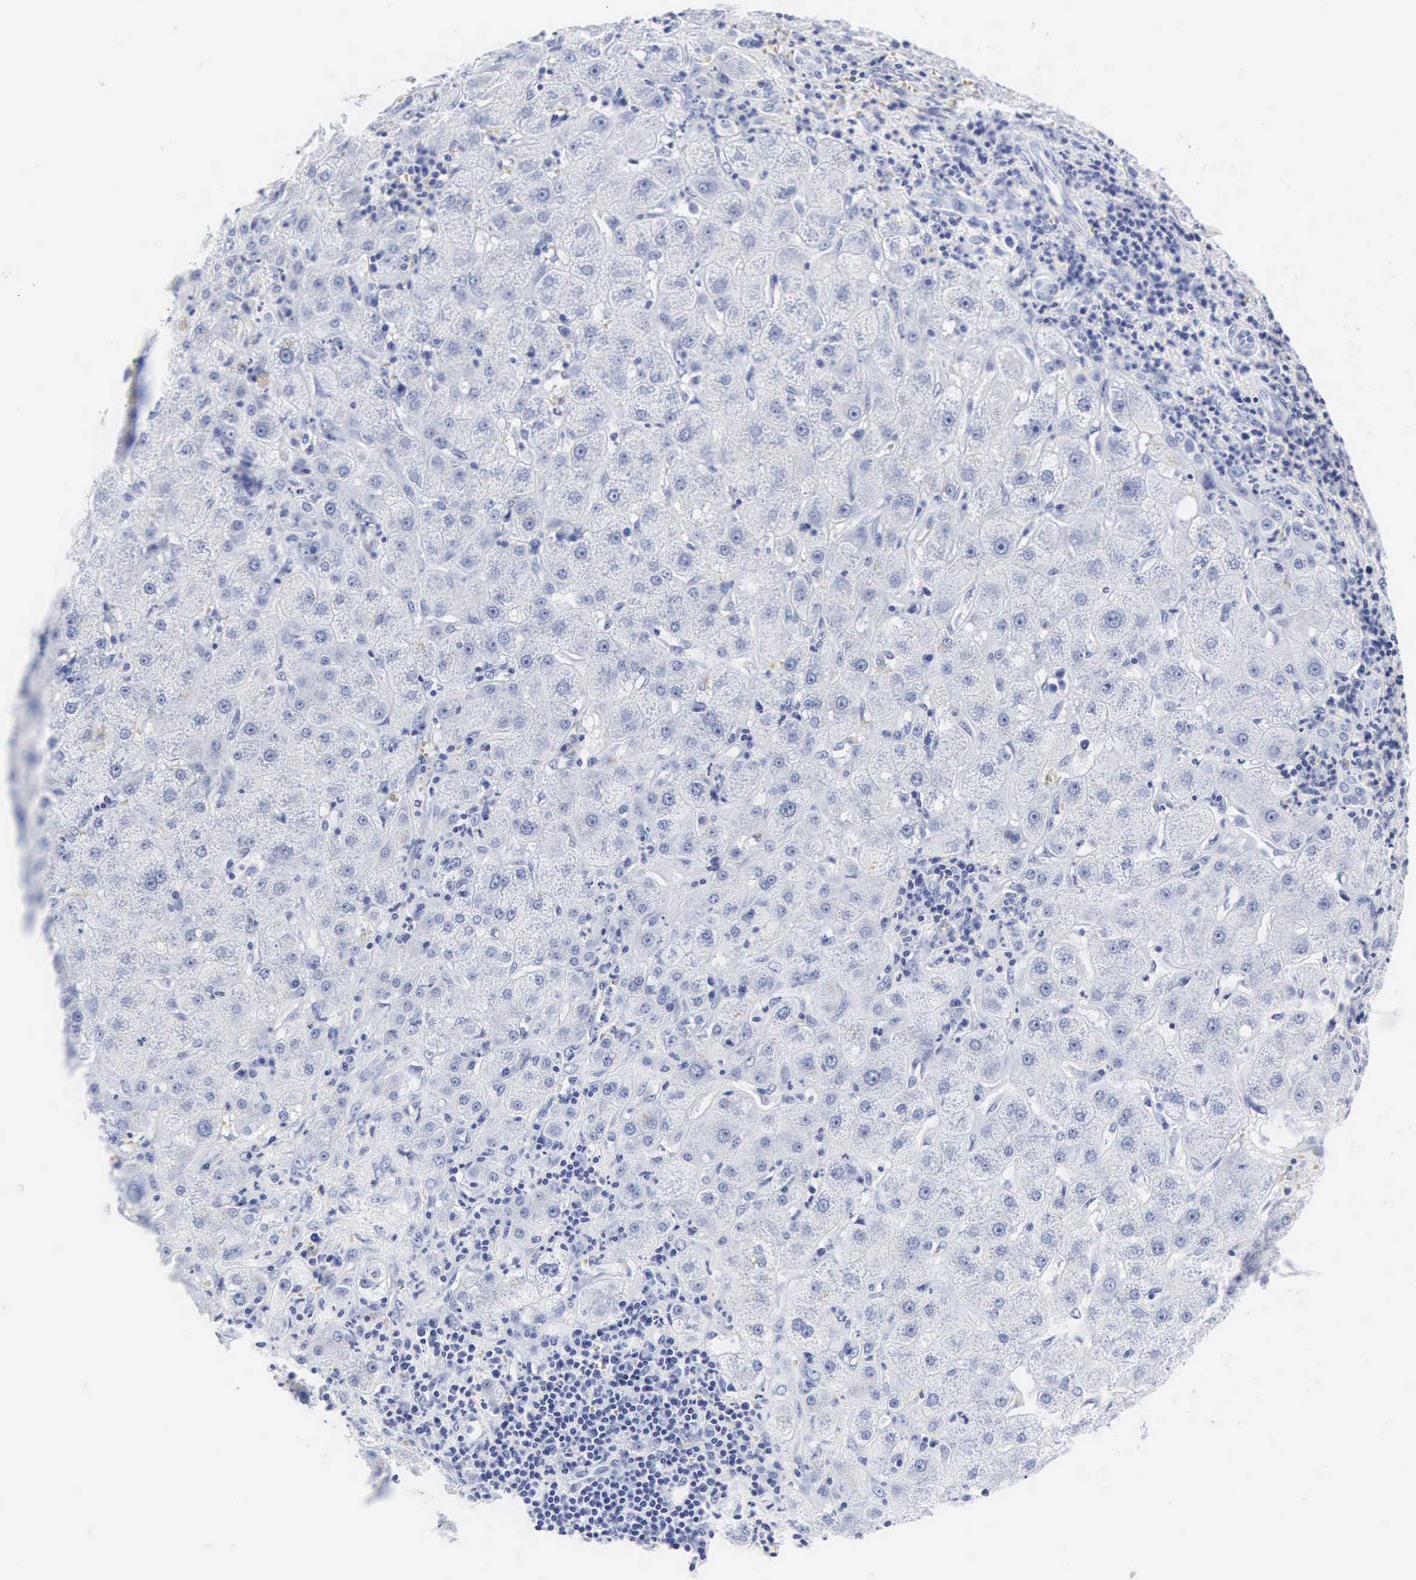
{"staining": {"intensity": "negative", "quantity": "none", "location": "none"}, "tissue": "liver cancer", "cell_type": "Tumor cells", "image_type": "cancer", "snomed": [{"axis": "morphology", "description": "Cholangiocarcinoma"}, {"axis": "topography", "description": "Liver"}], "caption": "Protein analysis of liver cancer (cholangiocarcinoma) demonstrates no significant positivity in tumor cells.", "gene": "INS", "patient": {"sex": "female", "age": 79}}